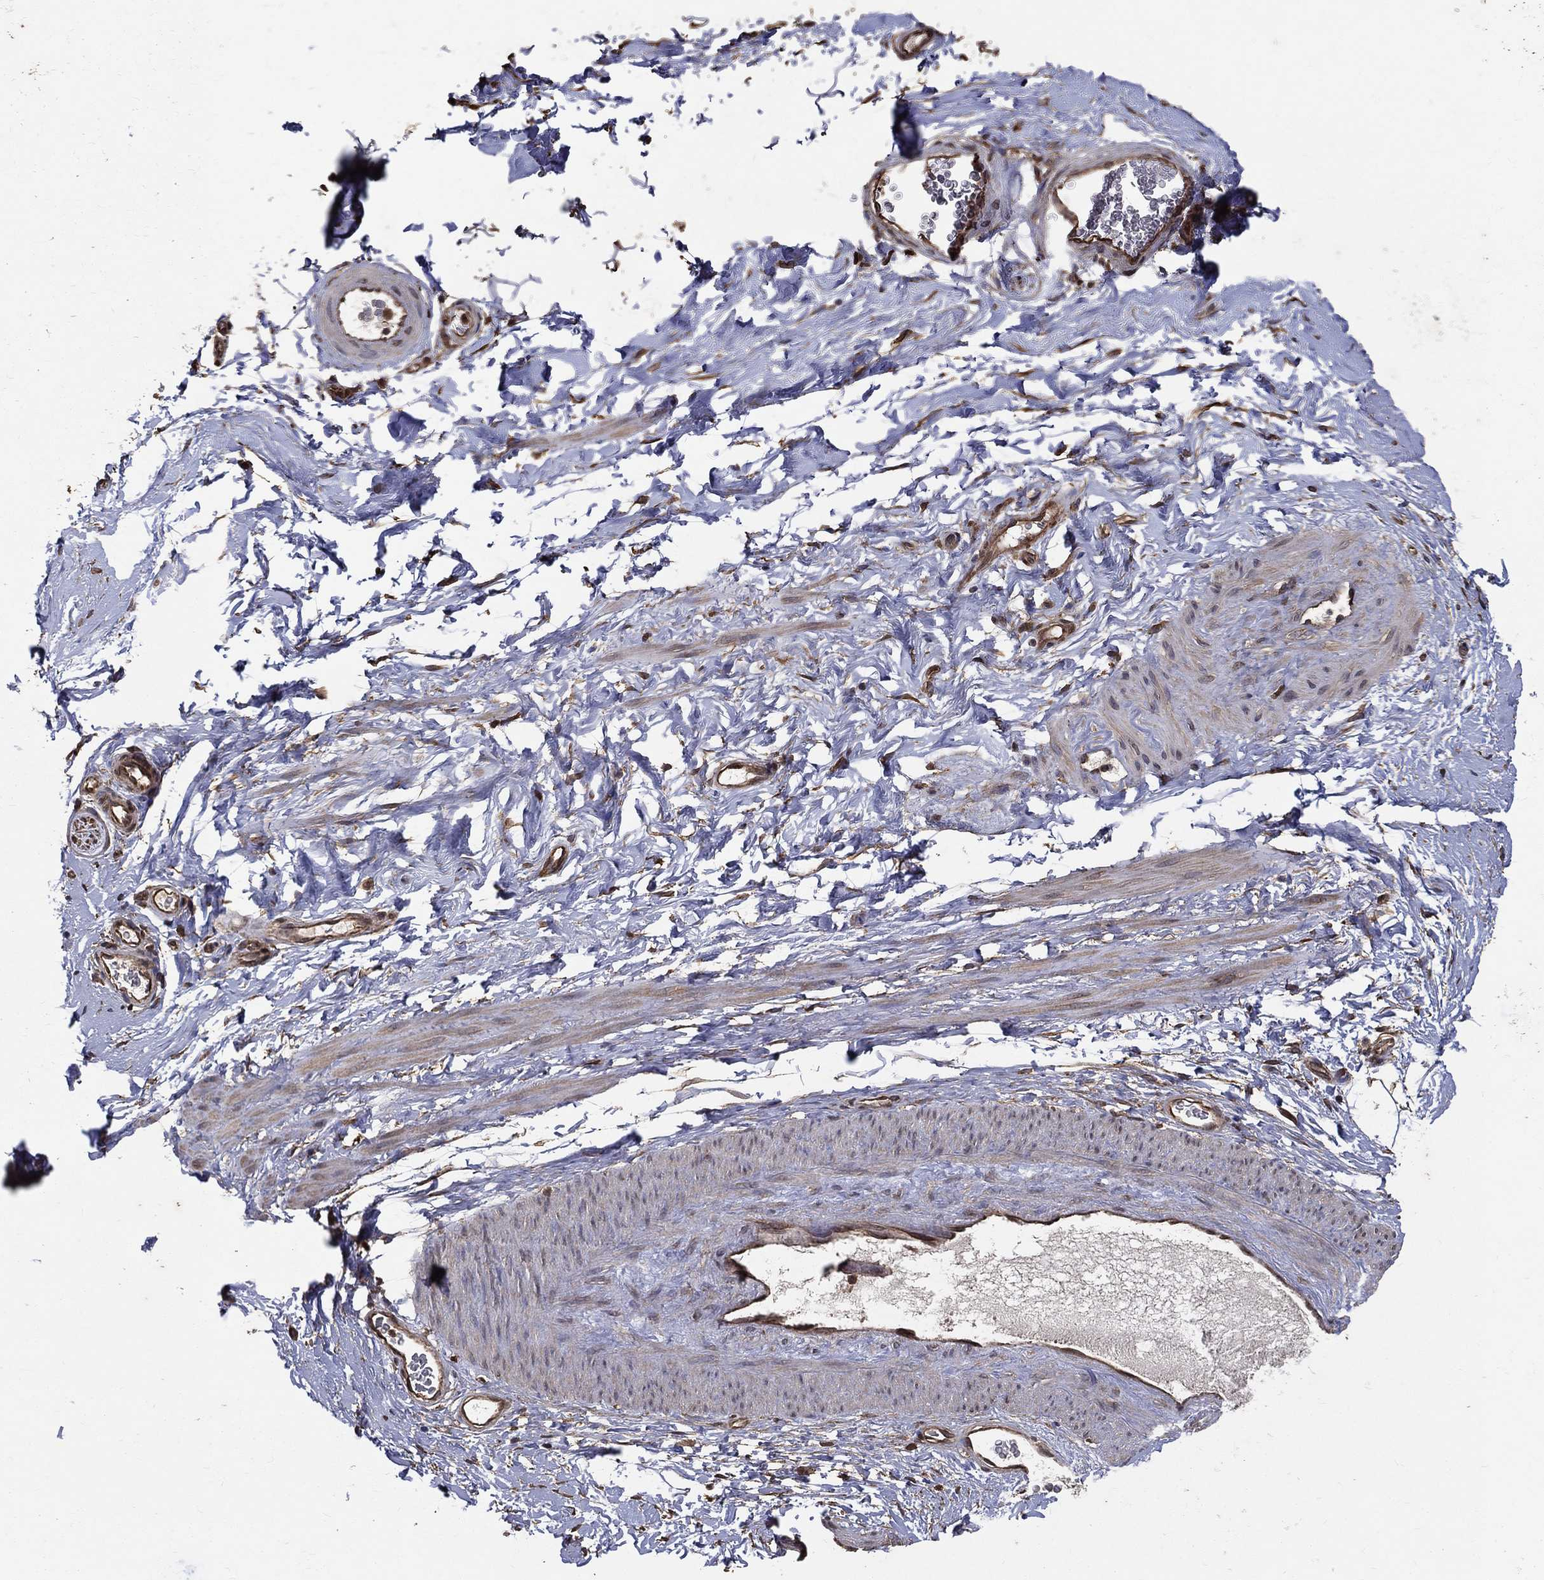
{"staining": {"intensity": "strong", "quantity": "<25%", "location": "nuclear"}, "tissue": "soft tissue", "cell_type": "Fibroblasts", "image_type": "normal", "snomed": [{"axis": "morphology", "description": "Normal tissue, NOS"}, {"axis": "topography", "description": "Soft tissue"}, {"axis": "topography", "description": "Vascular tissue"}], "caption": "Soft tissue stained with a brown dye displays strong nuclear positive expression in about <25% of fibroblasts.", "gene": "DPYSL2", "patient": {"sex": "male", "age": 41}}